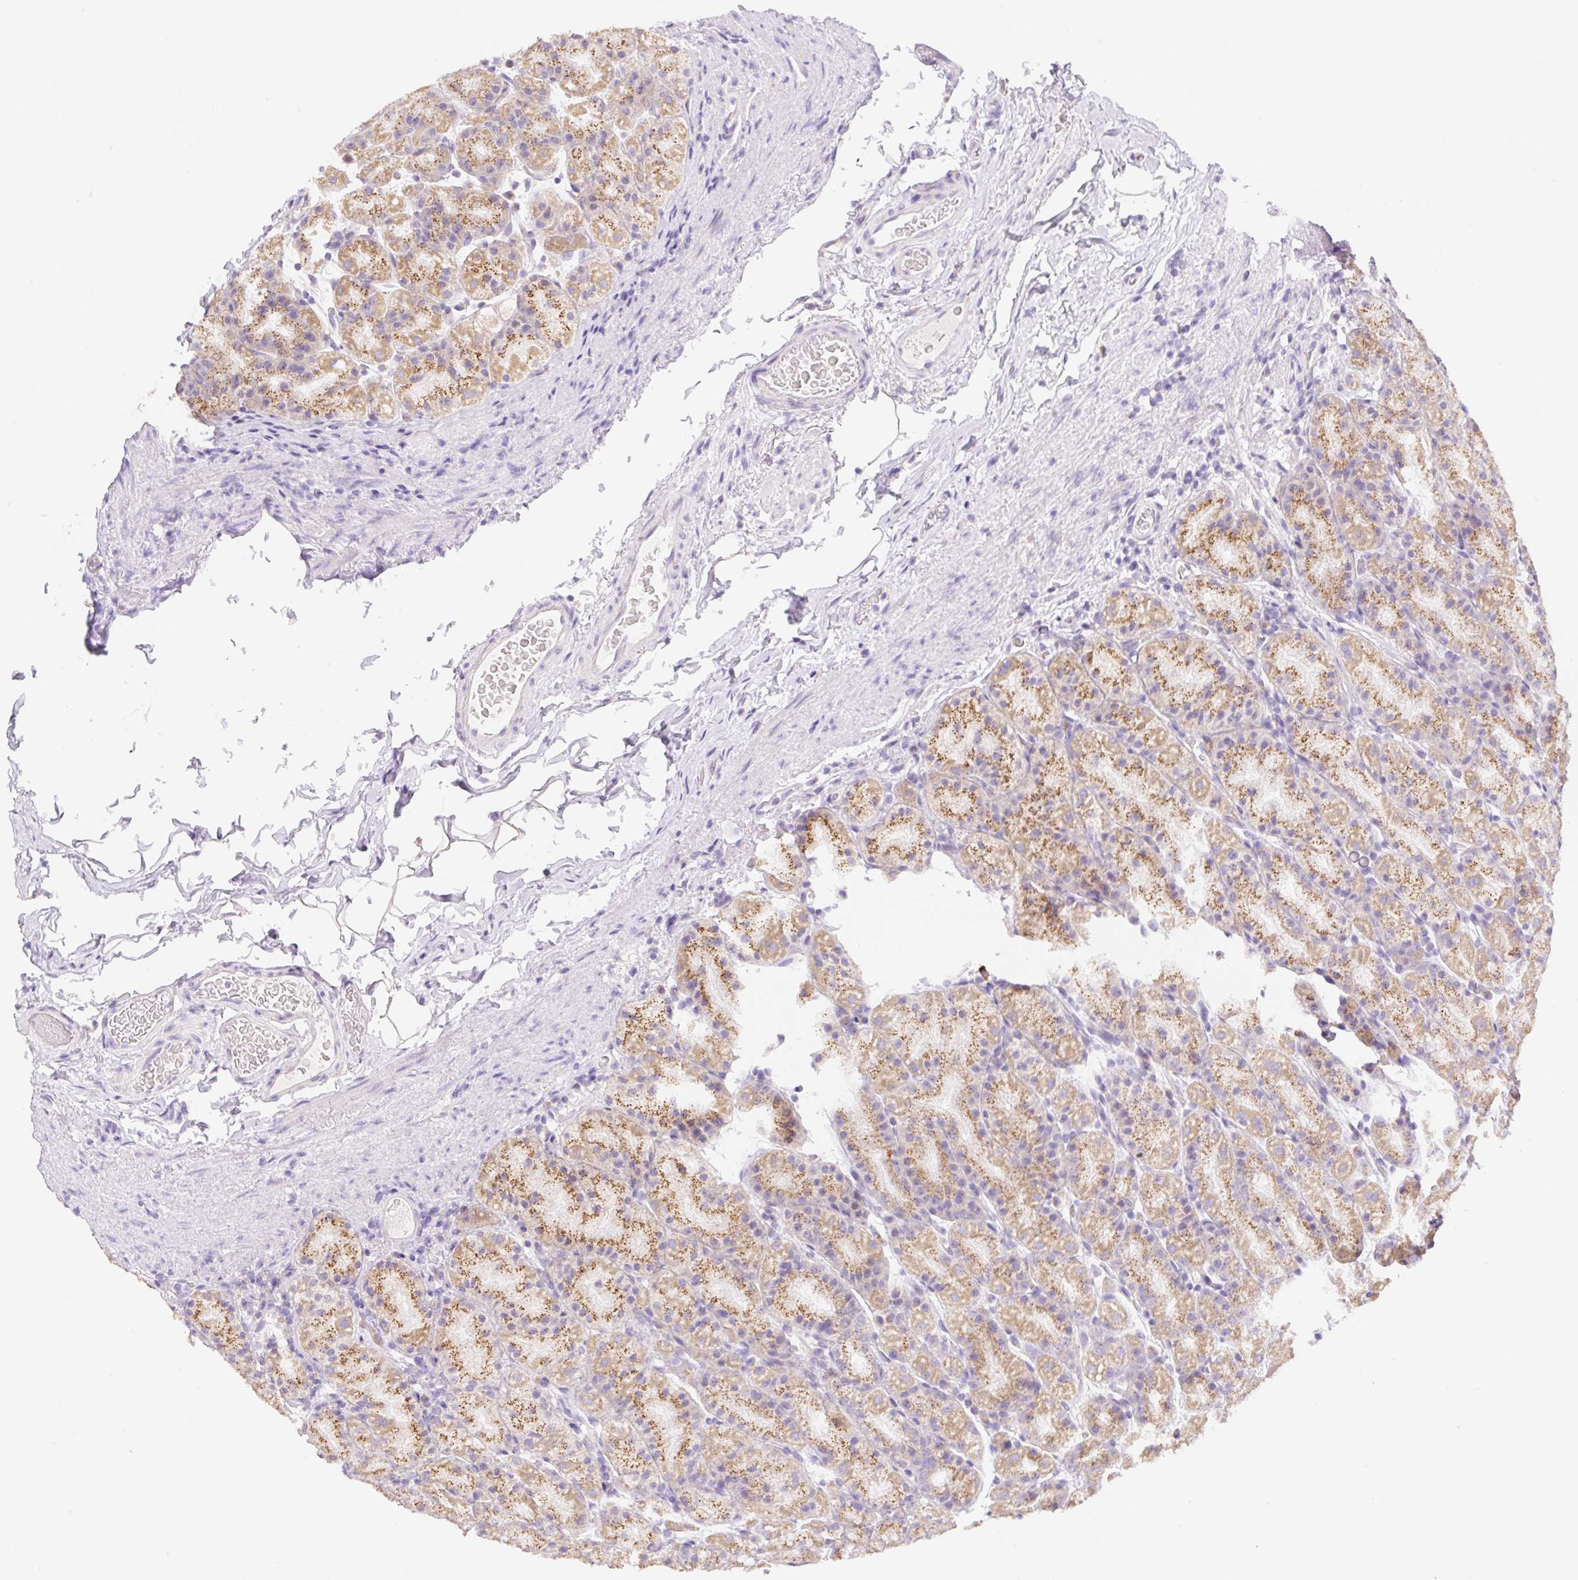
{"staining": {"intensity": "moderate", "quantity": ">75%", "location": "cytoplasmic/membranous"}, "tissue": "stomach", "cell_type": "Glandular cells", "image_type": "normal", "snomed": [{"axis": "morphology", "description": "Normal tissue, NOS"}, {"axis": "topography", "description": "Stomach, upper"}, {"axis": "topography", "description": "Stomach"}], "caption": "DAB immunohistochemical staining of normal human stomach displays moderate cytoplasmic/membranous protein positivity in about >75% of glandular cells. The protein is stained brown, and the nuclei are stained in blue (DAB IHC with brightfield microscopy, high magnification).", "gene": "COPZ2", "patient": {"sex": "male", "age": 68}}